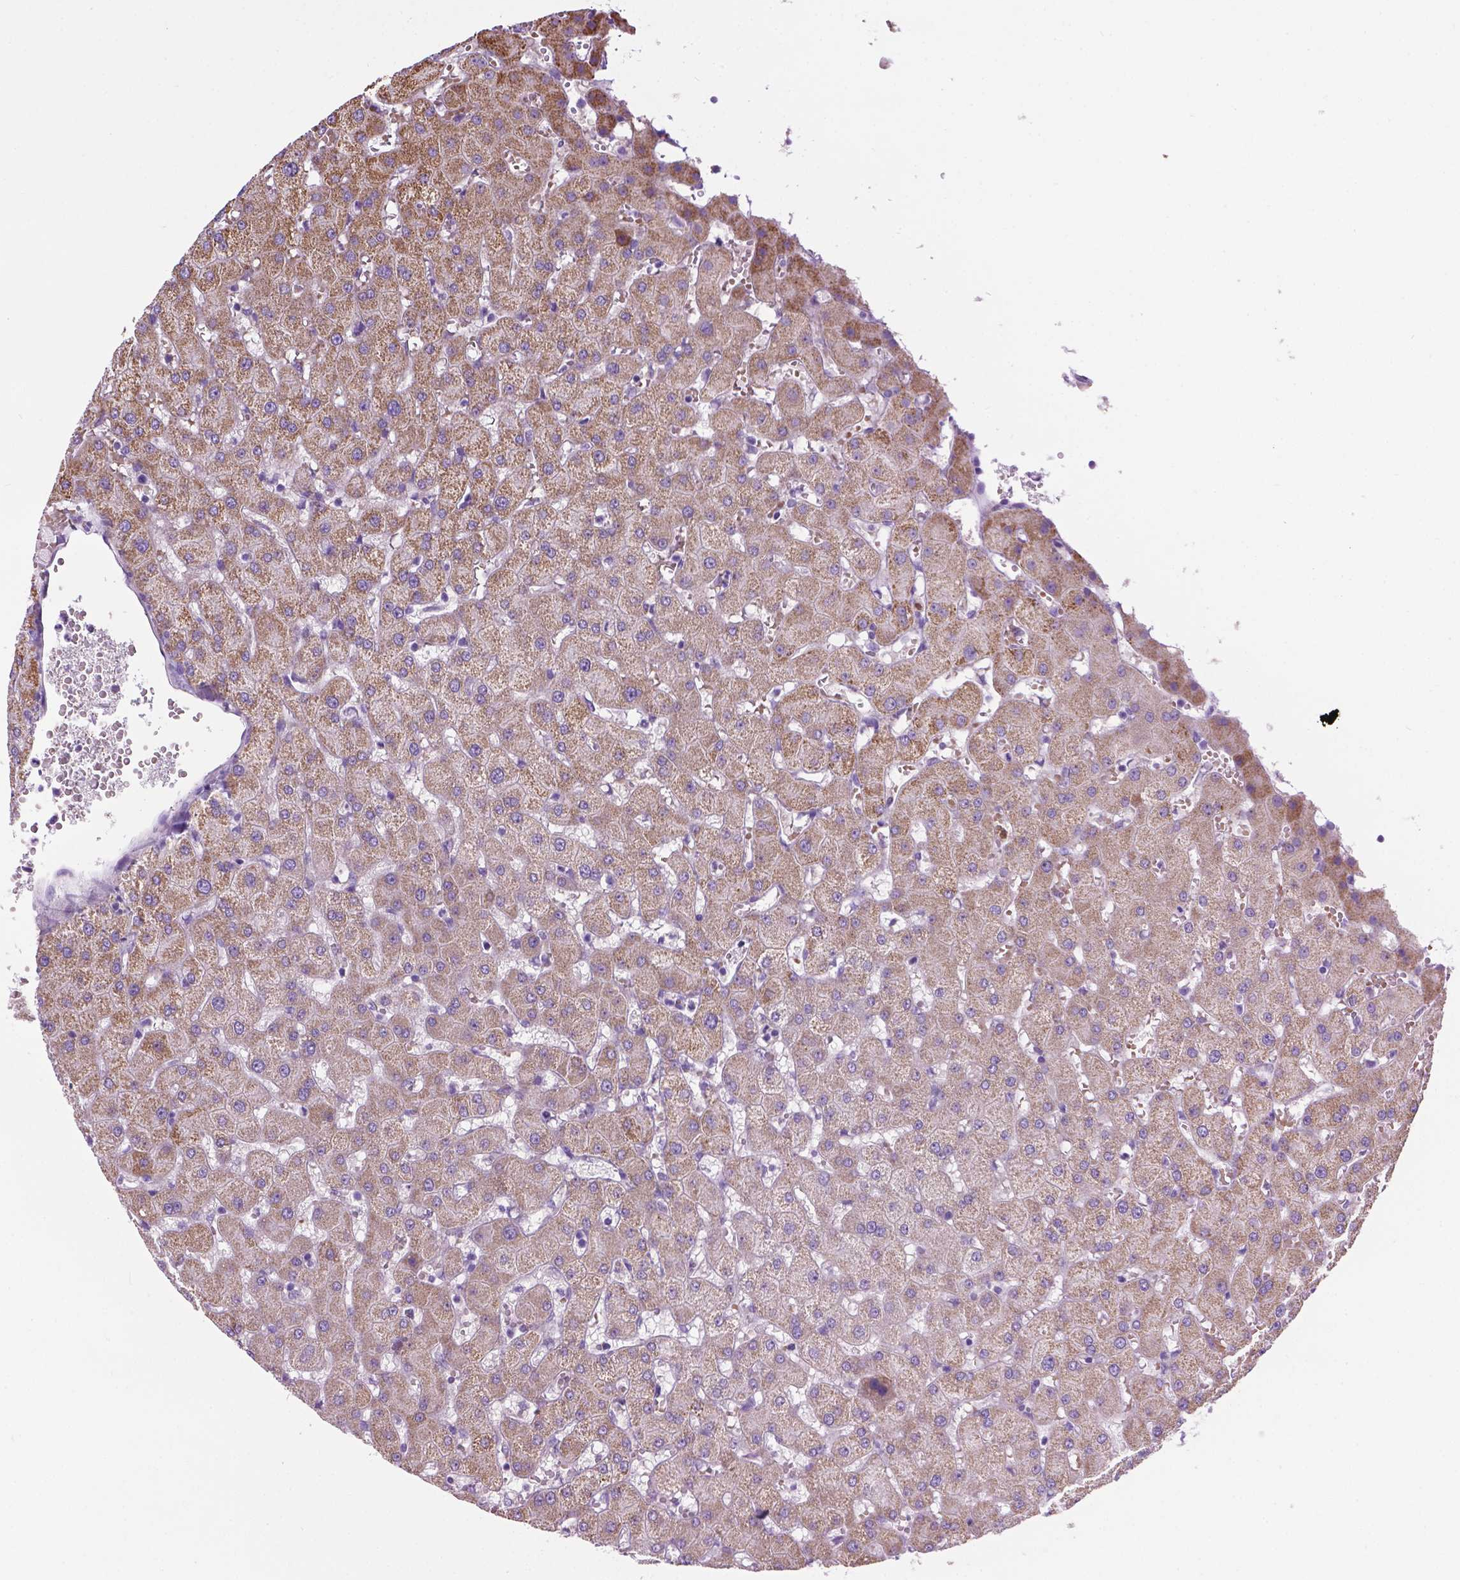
{"staining": {"intensity": "negative", "quantity": "none", "location": "none"}, "tissue": "liver", "cell_type": "Cholangiocytes", "image_type": "normal", "snomed": [{"axis": "morphology", "description": "Normal tissue, NOS"}, {"axis": "topography", "description": "Liver"}], "caption": "Immunohistochemistry (IHC) image of benign liver: liver stained with DAB (3,3'-diaminobenzidine) demonstrates no significant protein expression in cholangiocytes.", "gene": "TMEM132E", "patient": {"sex": "female", "age": 63}}